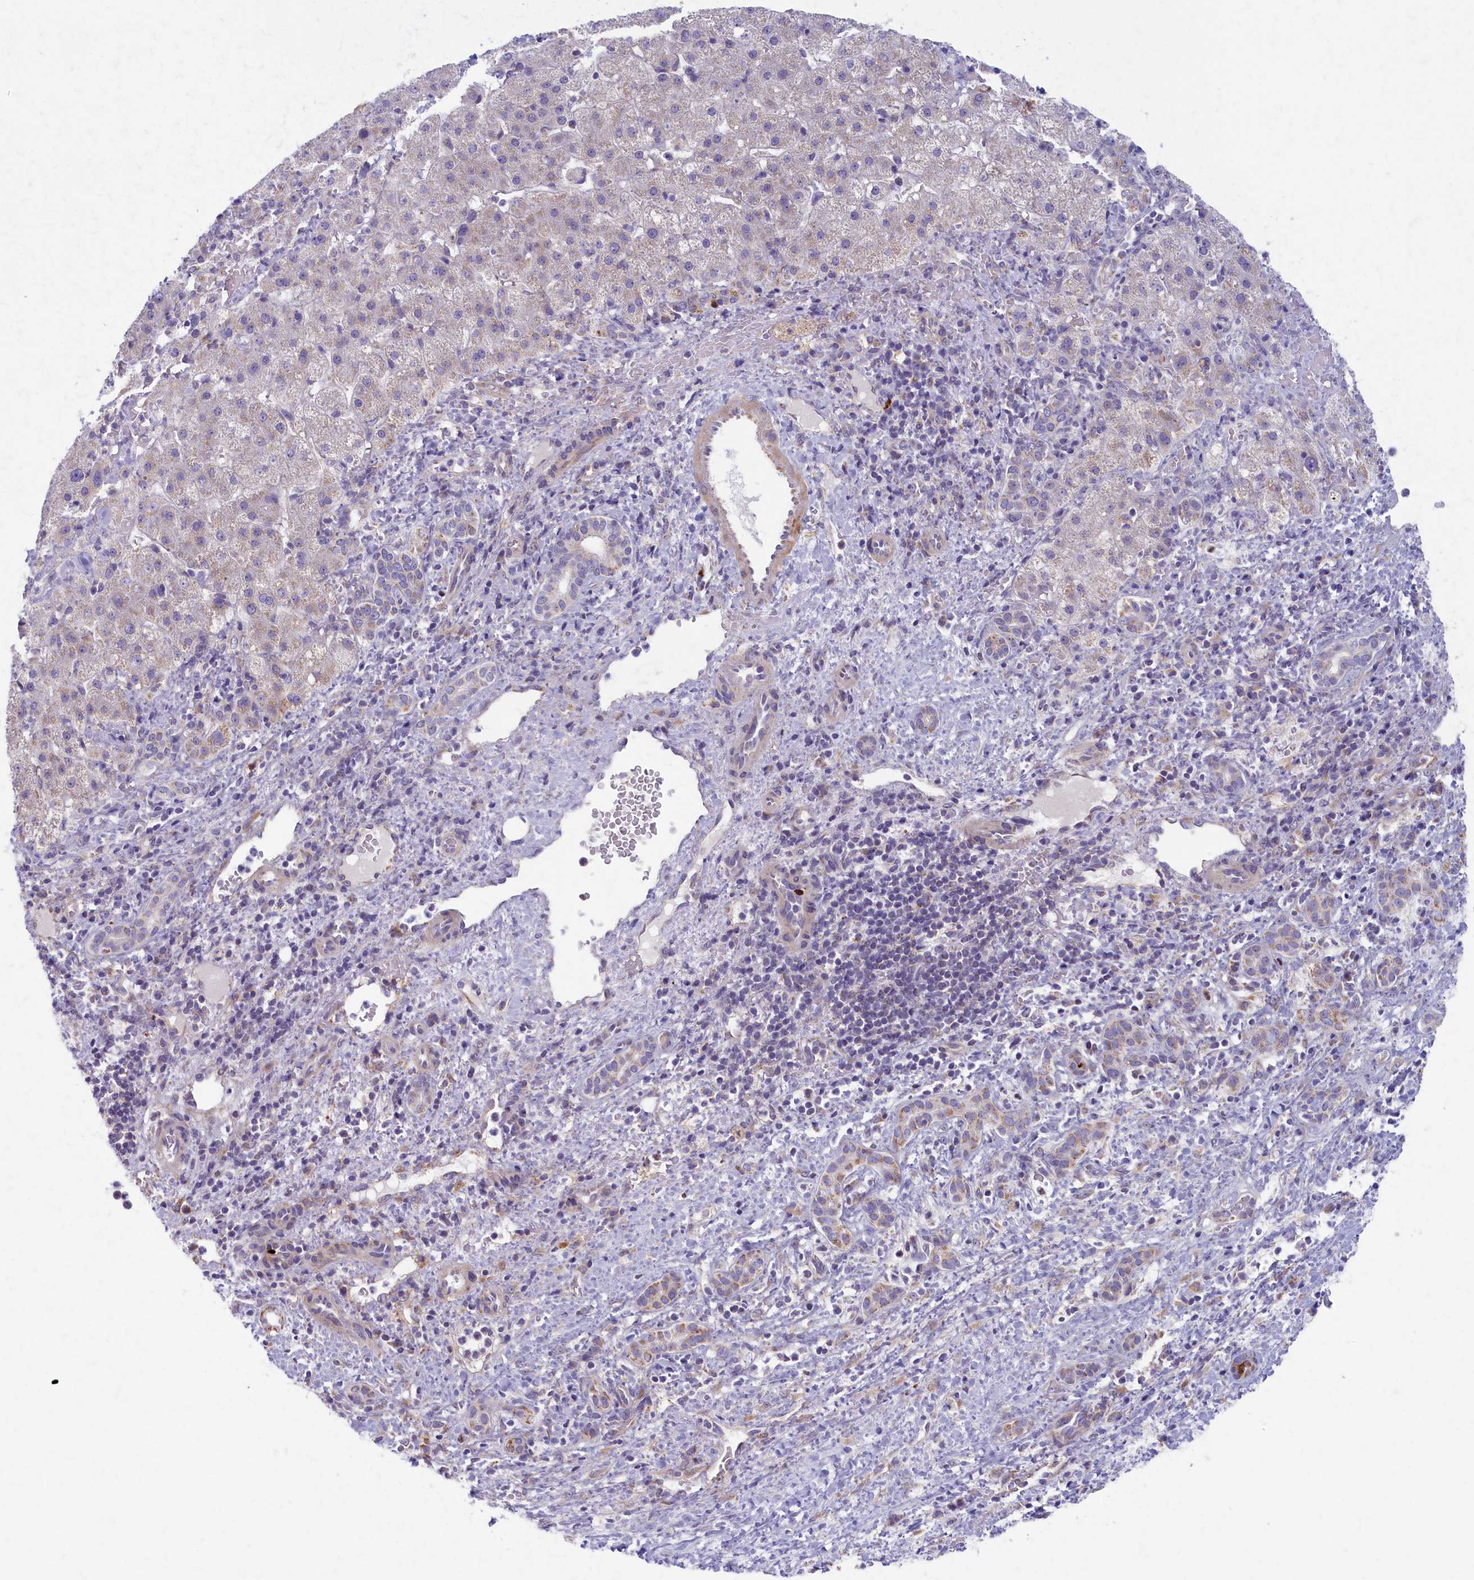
{"staining": {"intensity": "negative", "quantity": "none", "location": "none"}, "tissue": "liver cancer", "cell_type": "Tumor cells", "image_type": "cancer", "snomed": [{"axis": "morphology", "description": "Normal tissue, NOS"}, {"axis": "morphology", "description": "Carcinoma, Hepatocellular, NOS"}, {"axis": "topography", "description": "Liver"}], "caption": "Immunohistochemistry (IHC) micrograph of neoplastic tissue: human liver cancer stained with DAB (3,3'-diaminobenzidine) exhibits no significant protein expression in tumor cells. (Stains: DAB (3,3'-diaminobenzidine) IHC with hematoxylin counter stain, Microscopy: brightfield microscopy at high magnification).", "gene": "MRPS25", "patient": {"sex": "male", "age": 57}}